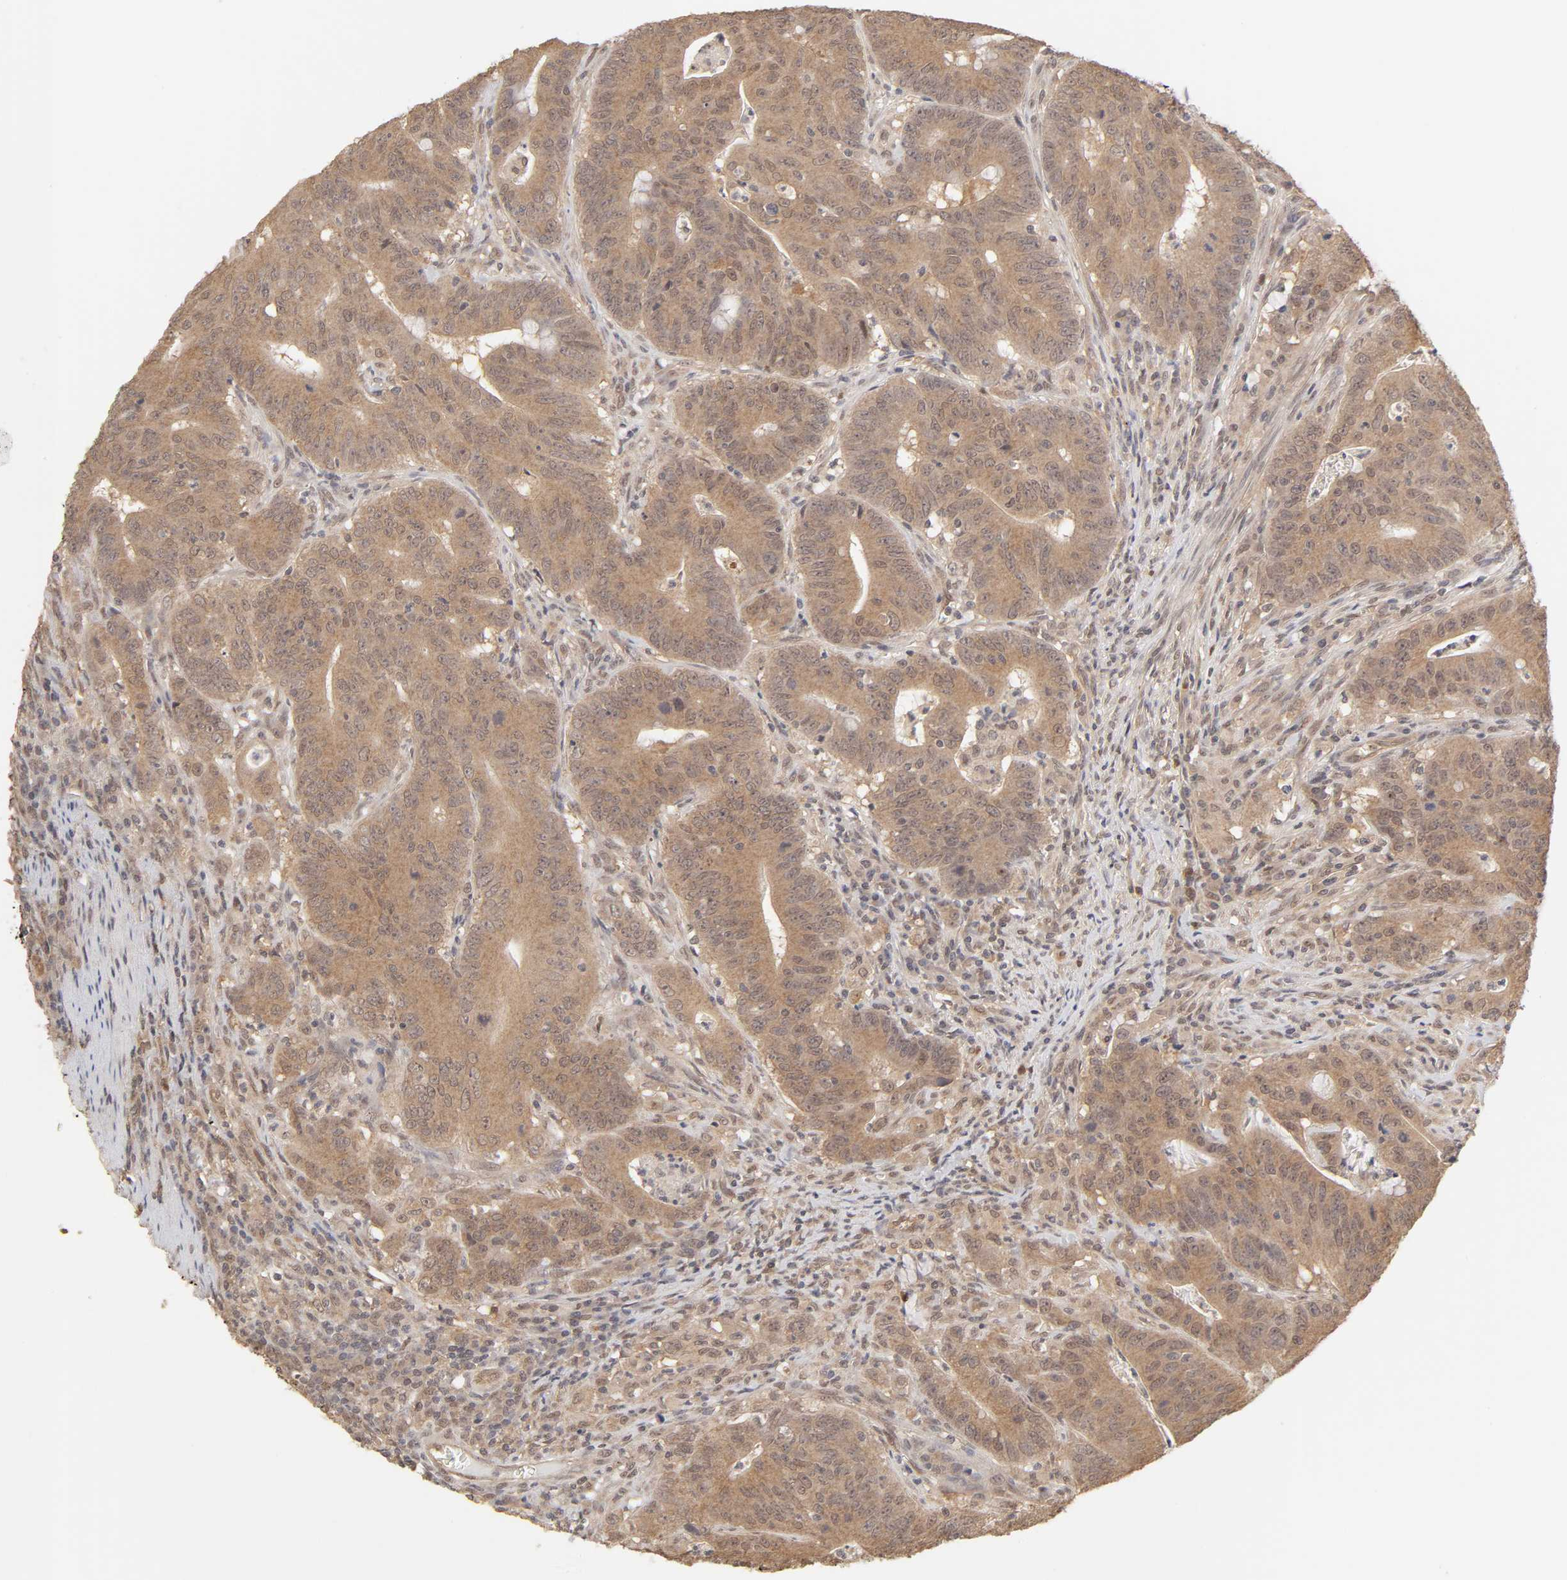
{"staining": {"intensity": "moderate", "quantity": ">75%", "location": "cytoplasmic/membranous"}, "tissue": "colorectal cancer", "cell_type": "Tumor cells", "image_type": "cancer", "snomed": [{"axis": "morphology", "description": "Adenocarcinoma, NOS"}, {"axis": "topography", "description": "Colon"}], "caption": "The histopathology image displays a brown stain indicating the presence of a protein in the cytoplasmic/membranous of tumor cells in colorectal cancer (adenocarcinoma).", "gene": "MAPK1", "patient": {"sex": "male", "age": 45}}